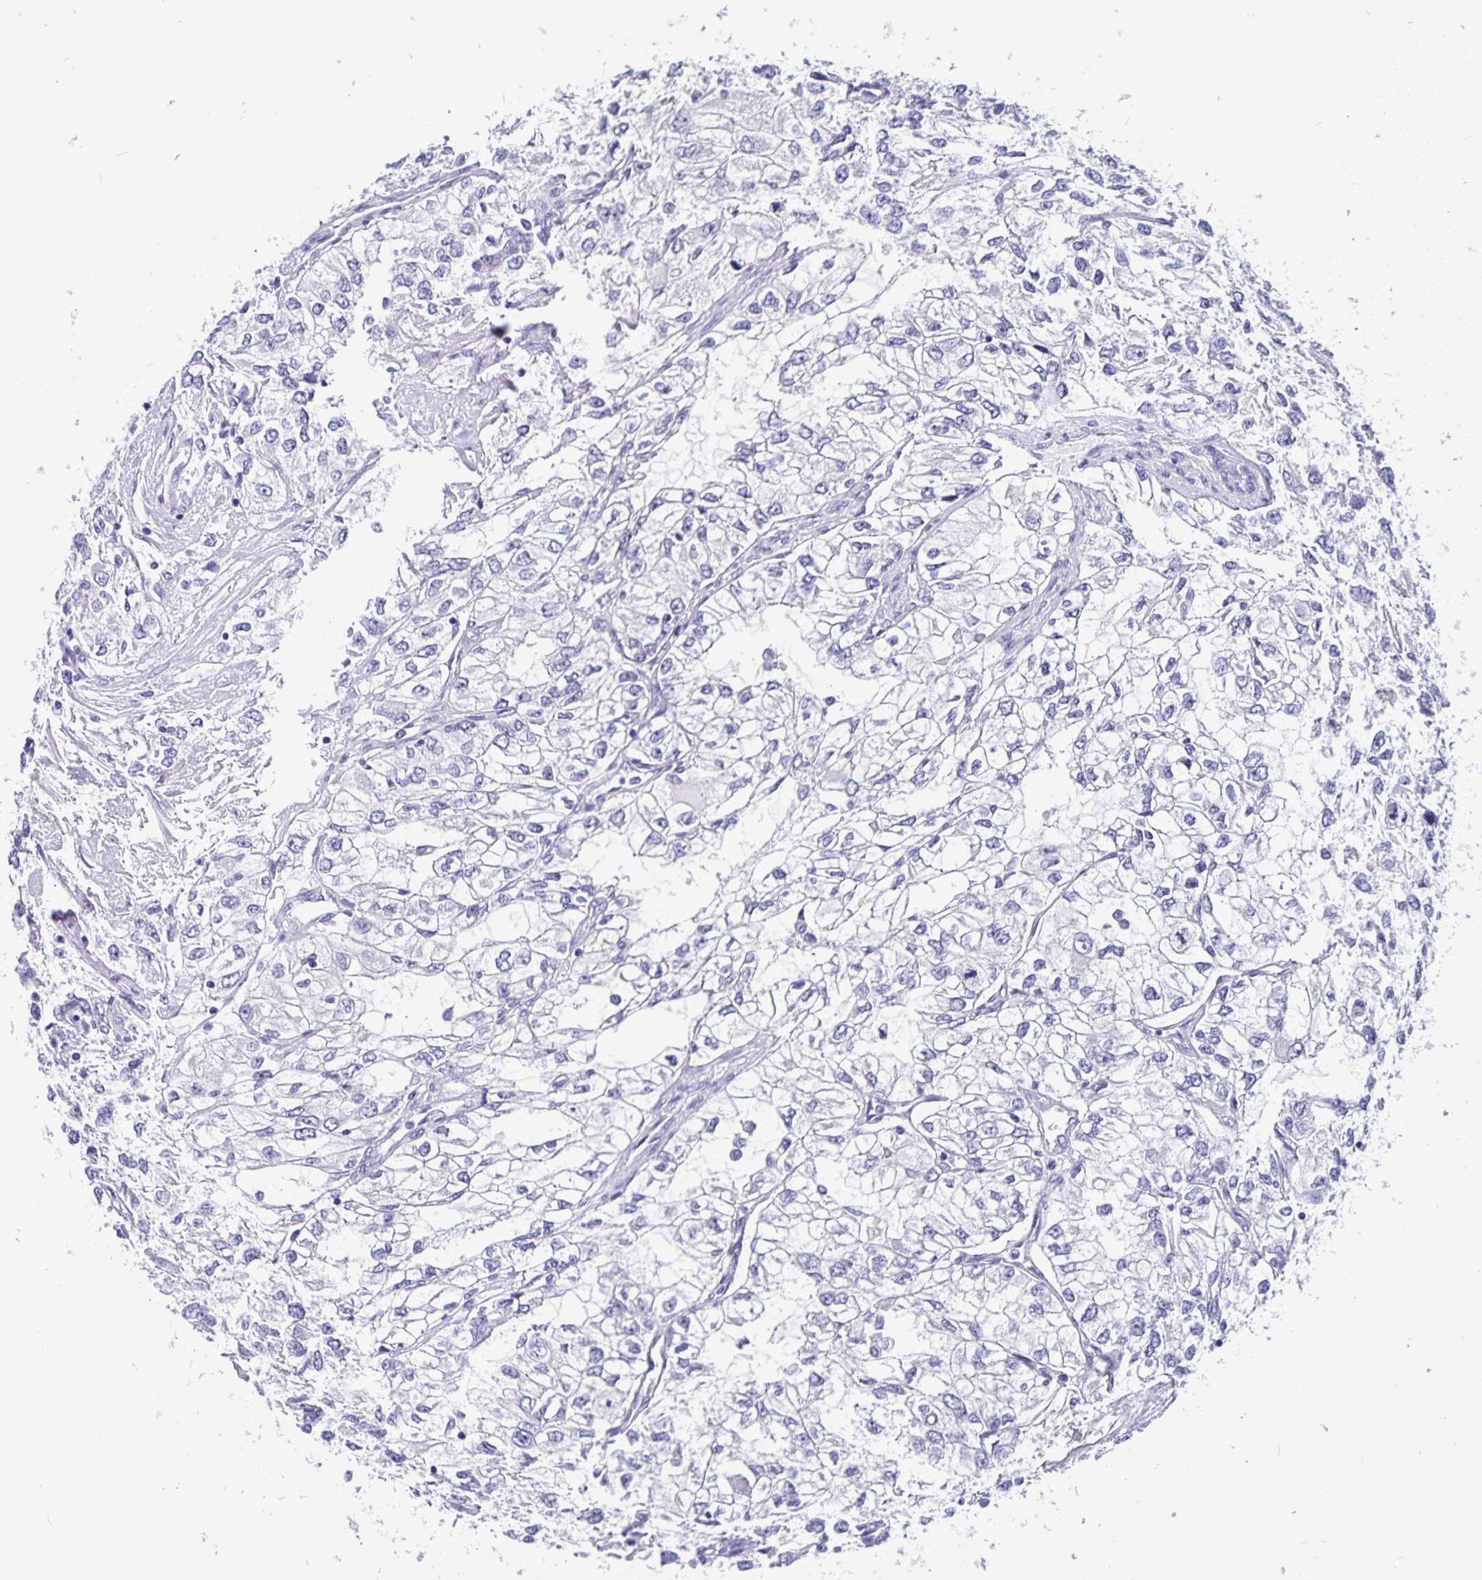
{"staining": {"intensity": "negative", "quantity": "none", "location": "none"}, "tissue": "renal cancer", "cell_type": "Tumor cells", "image_type": "cancer", "snomed": [{"axis": "morphology", "description": "Adenocarcinoma, NOS"}, {"axis": "topography", "description": "Kidney"}], "caption": "An image of renal cancer (adenocarcinoma) stained for a protein exhibits no brown staining in tumor cells.", "gene": "ODF3B", "patient": {"sex": "female", "age": 59}}